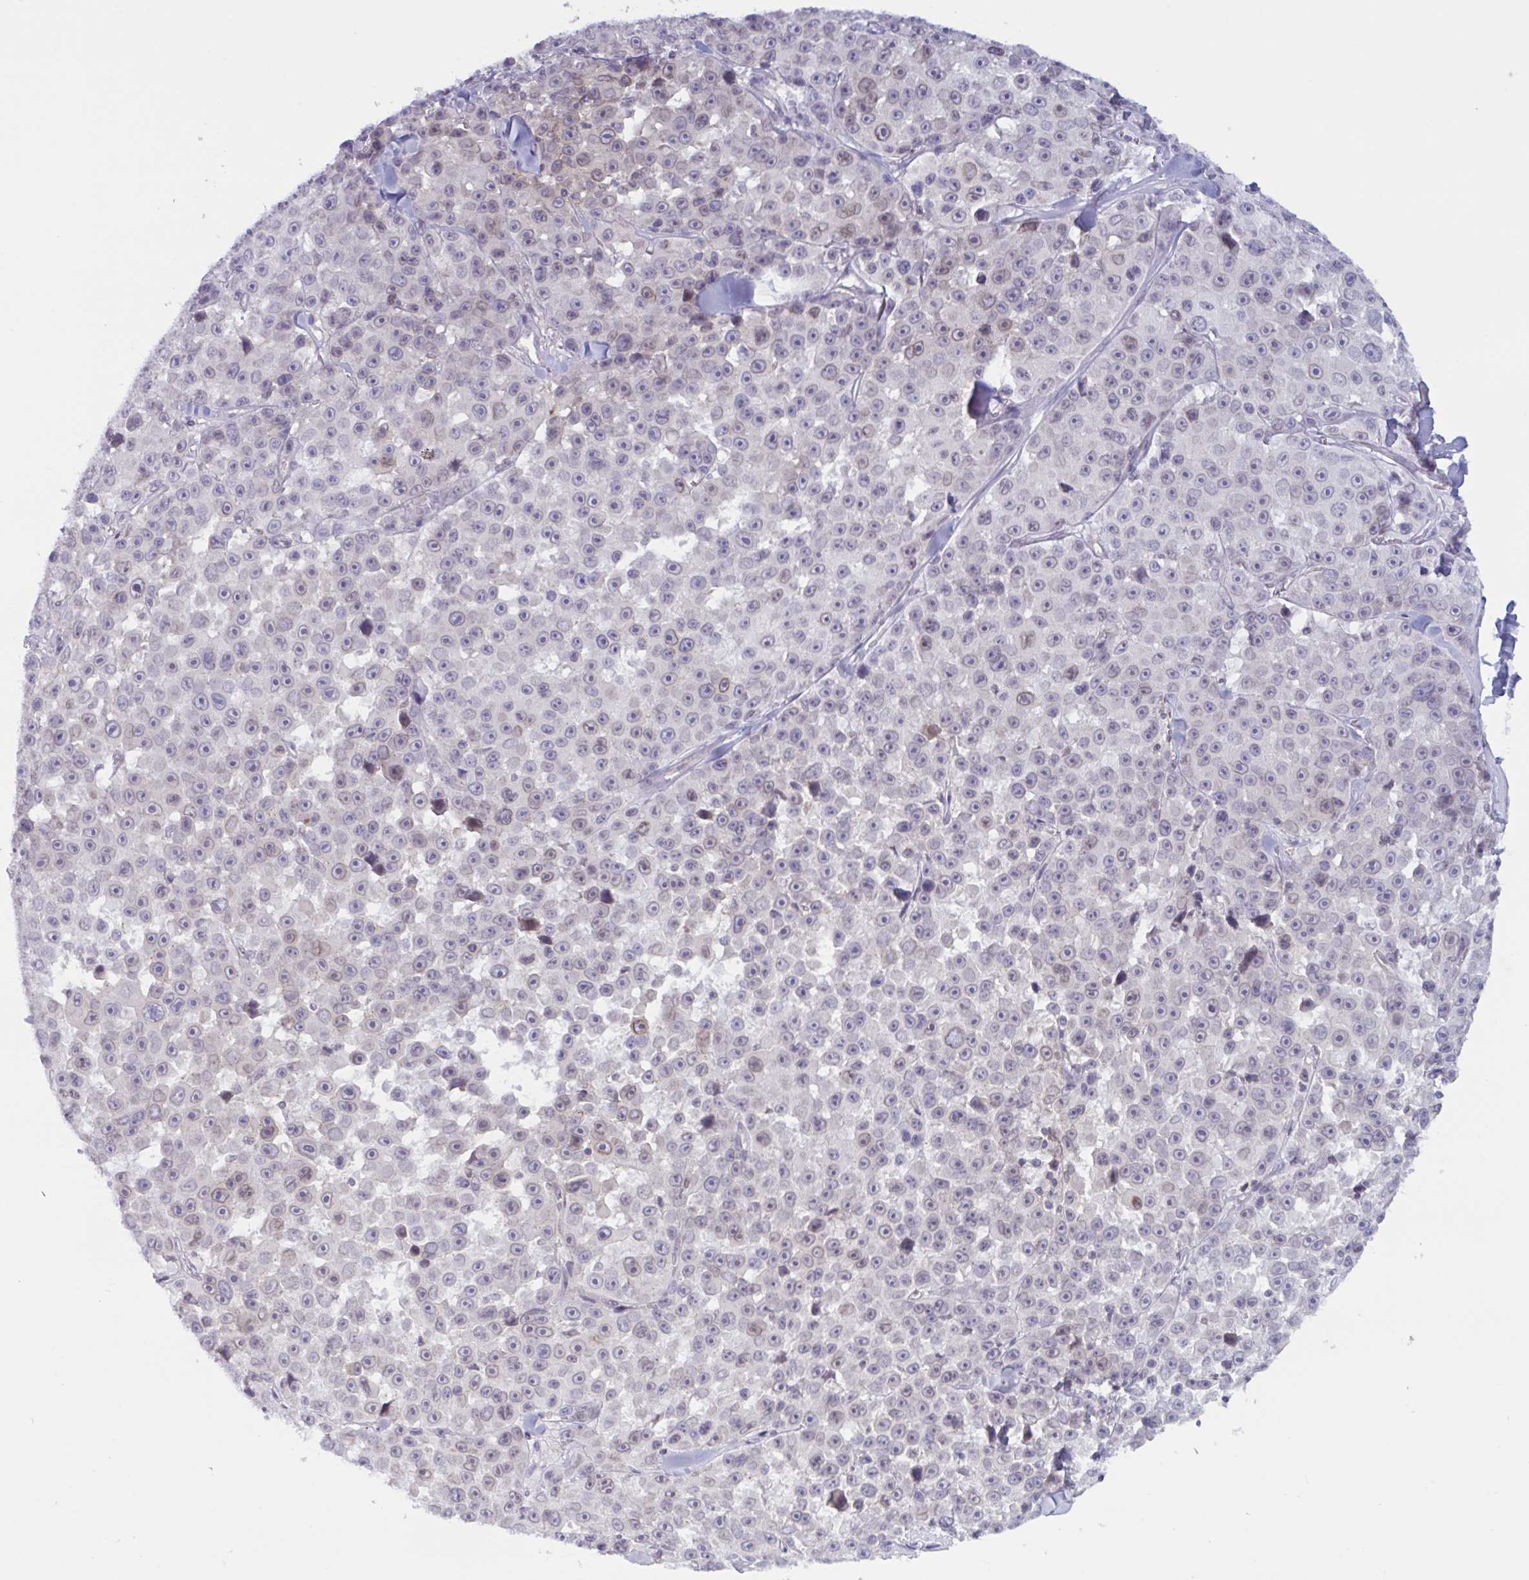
{"staining": {"intensity": "negative", "quantity": "none", "location": "none"}, "tissue": "melanoma", "cell_type": "Tumor cells", "image_type": "cancer", "snomed": [{"axis": "morphology", "description": "Malignant melanoma, NOS"}, {"axis": "topography", "description": "Skin"}], "caption": "Immunohistochemical staining of melanoma exhibits no significant positivity in tumor cells.", "gene": "TANK", "patient": {"sex": "female", "age": 66}}